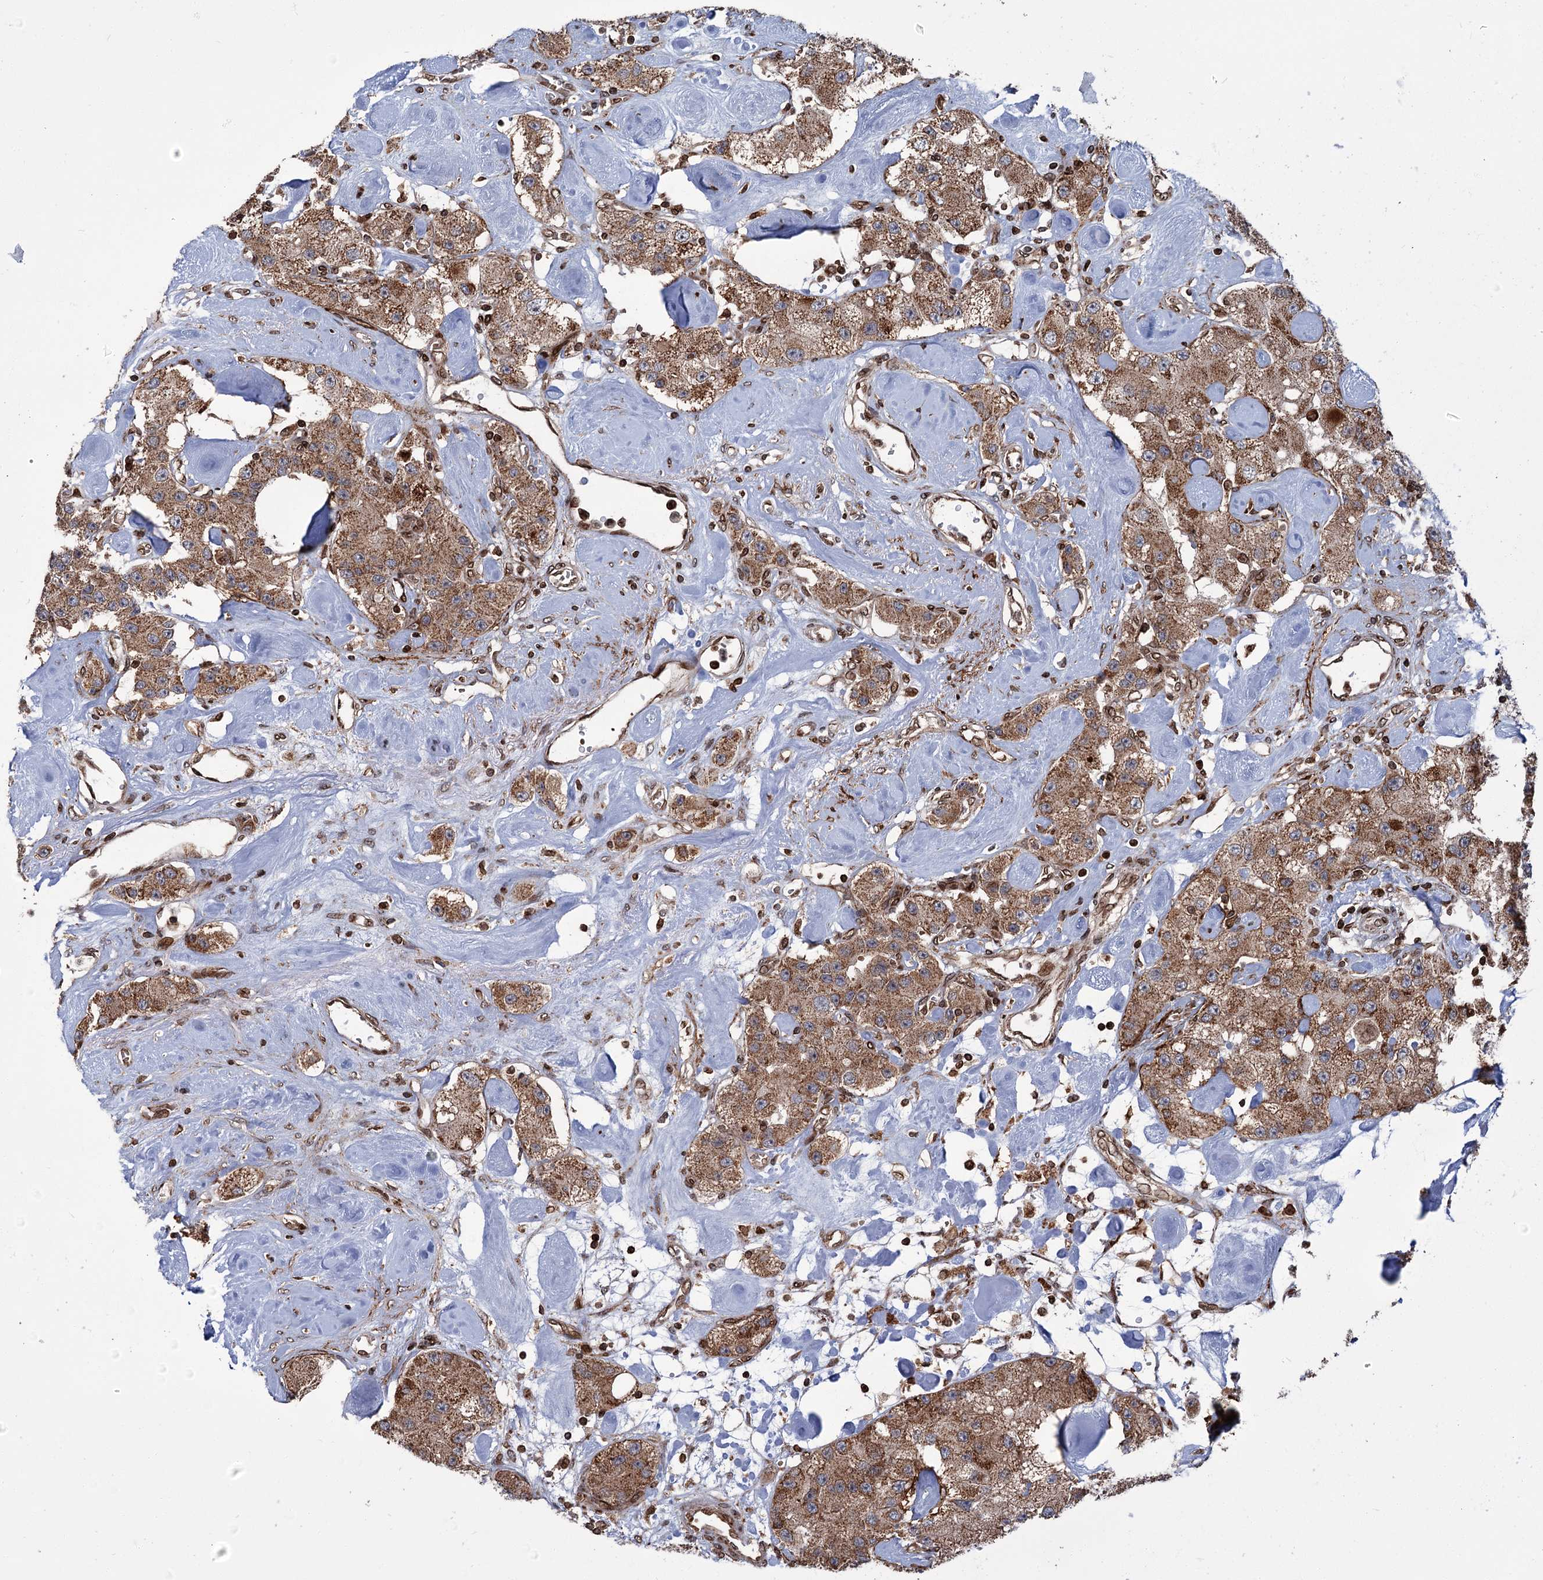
{"staining": {"intensity": "moderate", "quantity": ">75%", "location": "cytoplasmic/membranous"}, "tissue": "carcinoid", "cell_type": "Tumor cells", "image_type": "cancer", "snomed": [{"axis": "morphology", "description": "Carcinoid, malignant, NOS"}, {"axis": "topography", "description": "Pancreas"}], "caption": "Immunohistochemical staining of malignant carcinoid exhibits moderate cytoplasmic/membranous protein staining in about >75% of tumor cells.", "gene": "CFAP46", "patient": {"sex": "male", "age": 41}}